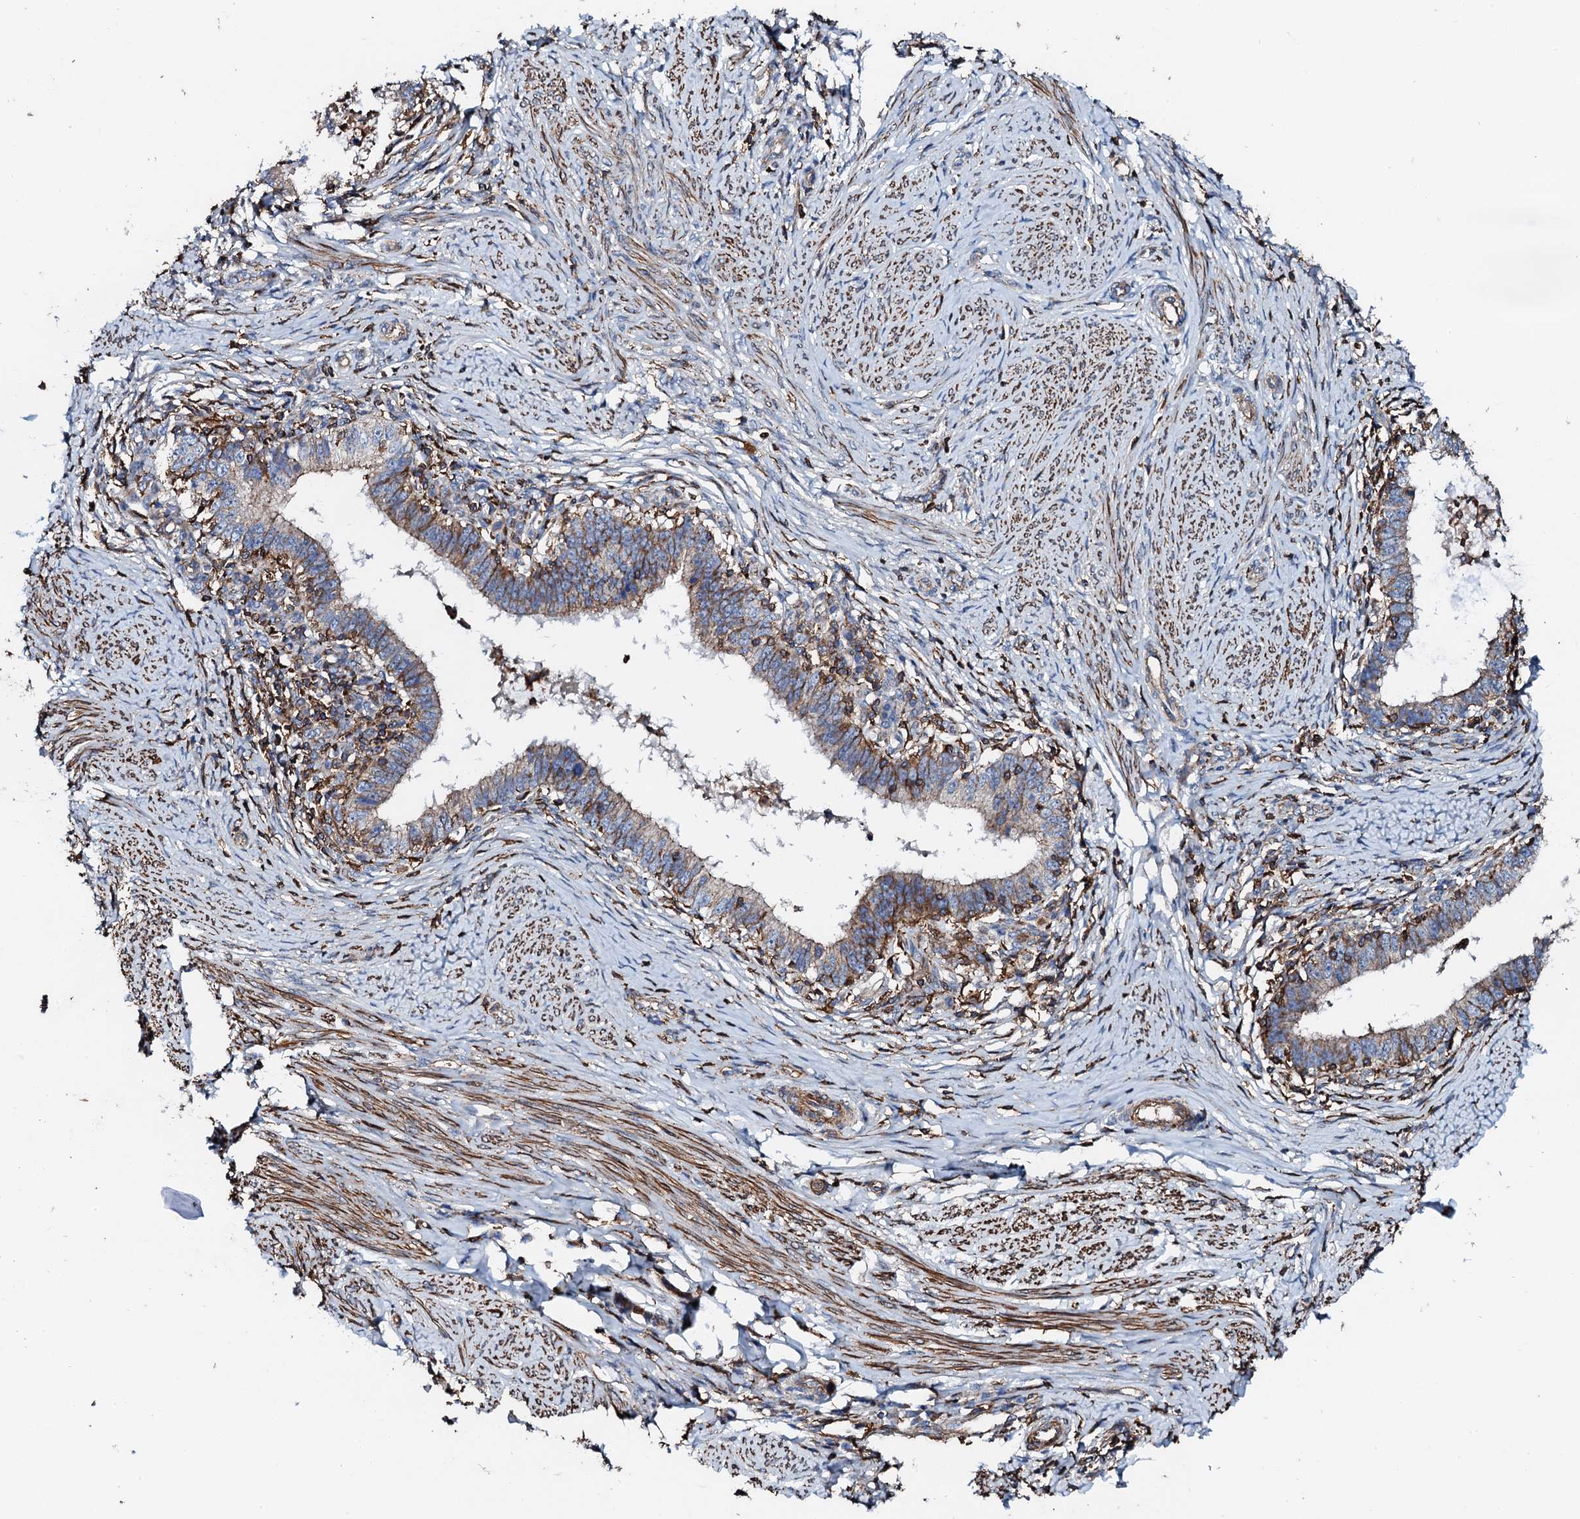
{"staining": {"intensity": "weak", "quantity": "25%-75%", "location": "cytoplasmic/membranous"}, "tissue": "cervical cancer", "cell_type": "Tumor cells", "image_type": "cancer", "snomed": [{"axis": "morphology", "description": "Adenocarcinoma, NOS"}, {"axis": "topography", "description": "Cervix"}], "caption": "Cervical adenocarcinoma stained with immunohistochemistry exhibits weak cytoplasmic/membranous expression in about 25%-75% of tumor cells.", "gene": "INTS10", "patient": {"sex": "female", "age": 36}}